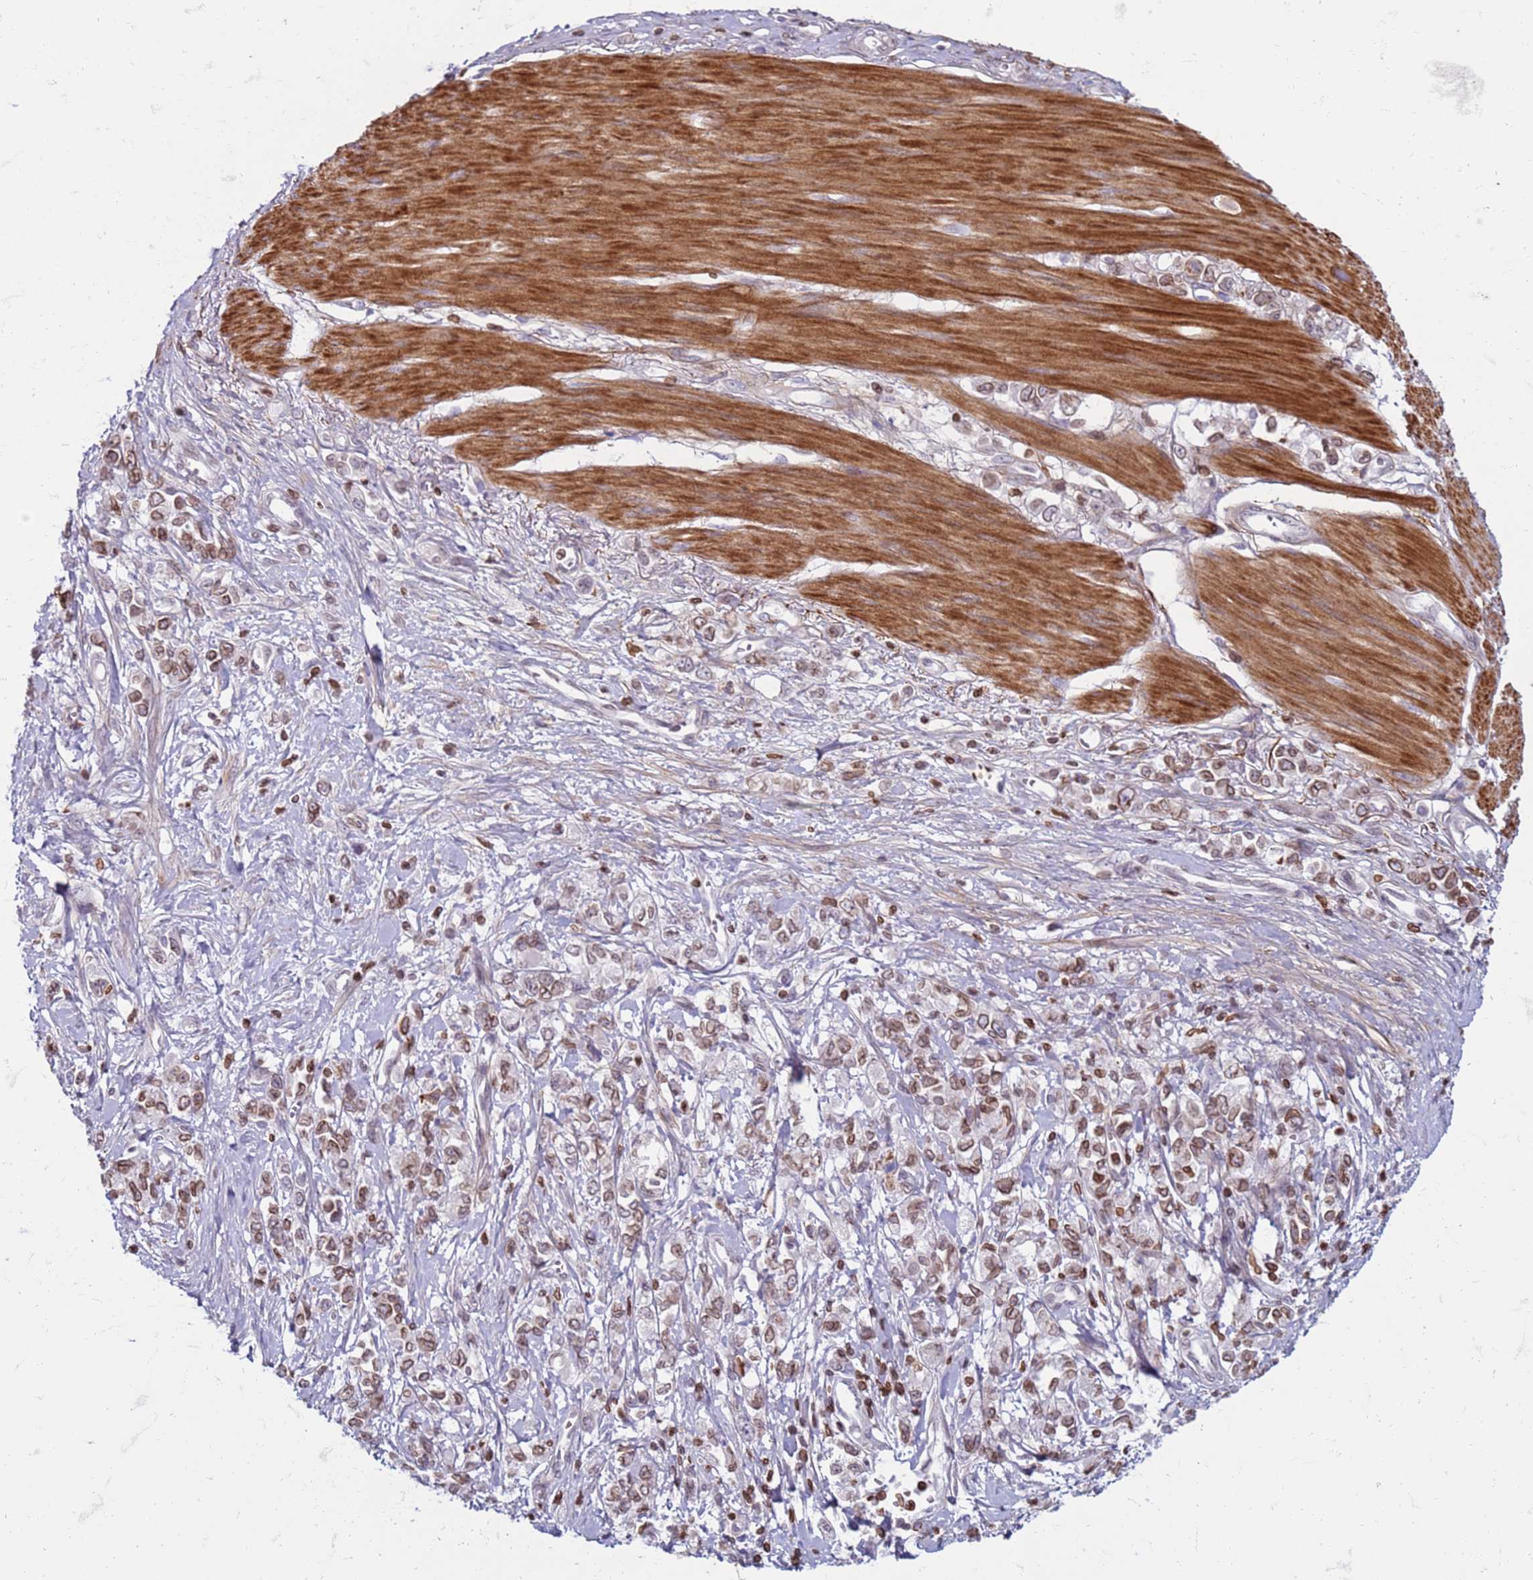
{"staining": {"intensity": "moderate", "quantity": ">75%", "location": "cytoplasmic/membranous,nuclear"}, "tissue": "stomach cancer", "cell_type": "Tumor cells", "image_type": "cancer", "snomed": [{"axis": "morphology", "description": "Adenocarcinoma, NOS"}, {"axis": "topography", "description": "Stomach"}], "caption": "Protein staining demonstrates moderate cytoplasmic/membranous and nuclear expression in about >75% of tumor cells in stomach adenocarcinoma.", "gene": "METTL25B", "patient": {"sex": "female", "age": 76}}